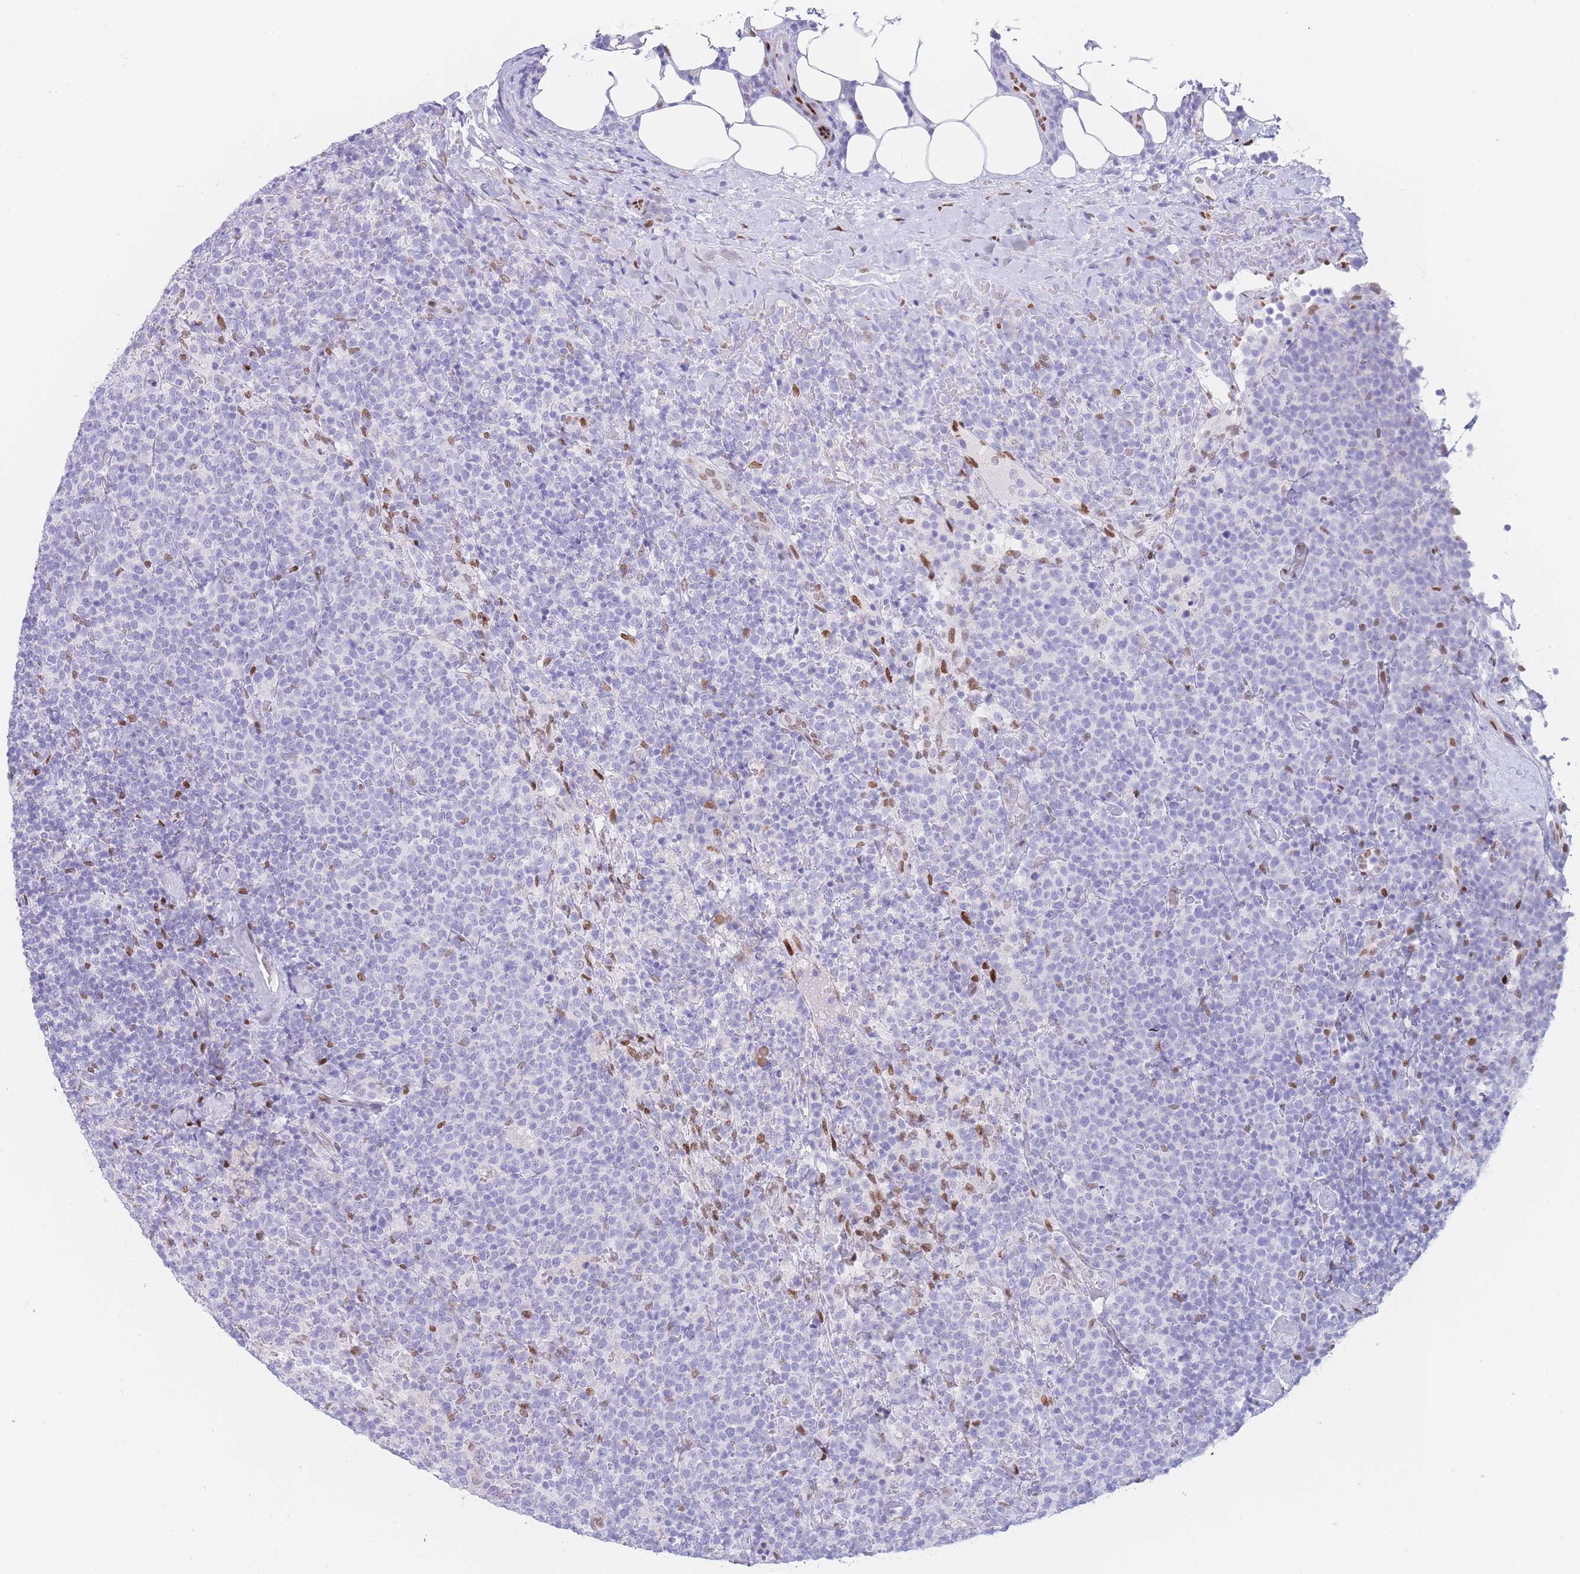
{"staining": {"intensity": "negative", "quantity": "none", "location": "none"}, "tissue": "lymphoma", "cell_type": "Tumor cells", "image_type": "cancer", "snomed": [{"axis": "morphology", "description": "Malignant lymphoma, non-Hodgkin's type, High grade"}, {"axis": "topography", "description": "Lymph node"}], "caption": "Tumor cells are negative for protein expression in human lymphoma. The staining is performed using DAB (3,3'-diaminobenzidine) brown chromogen with nuclei counter-stained in using hematoxylin.", "gene": "PSMB5", "patient": {"sex": "male", "age": 61}}